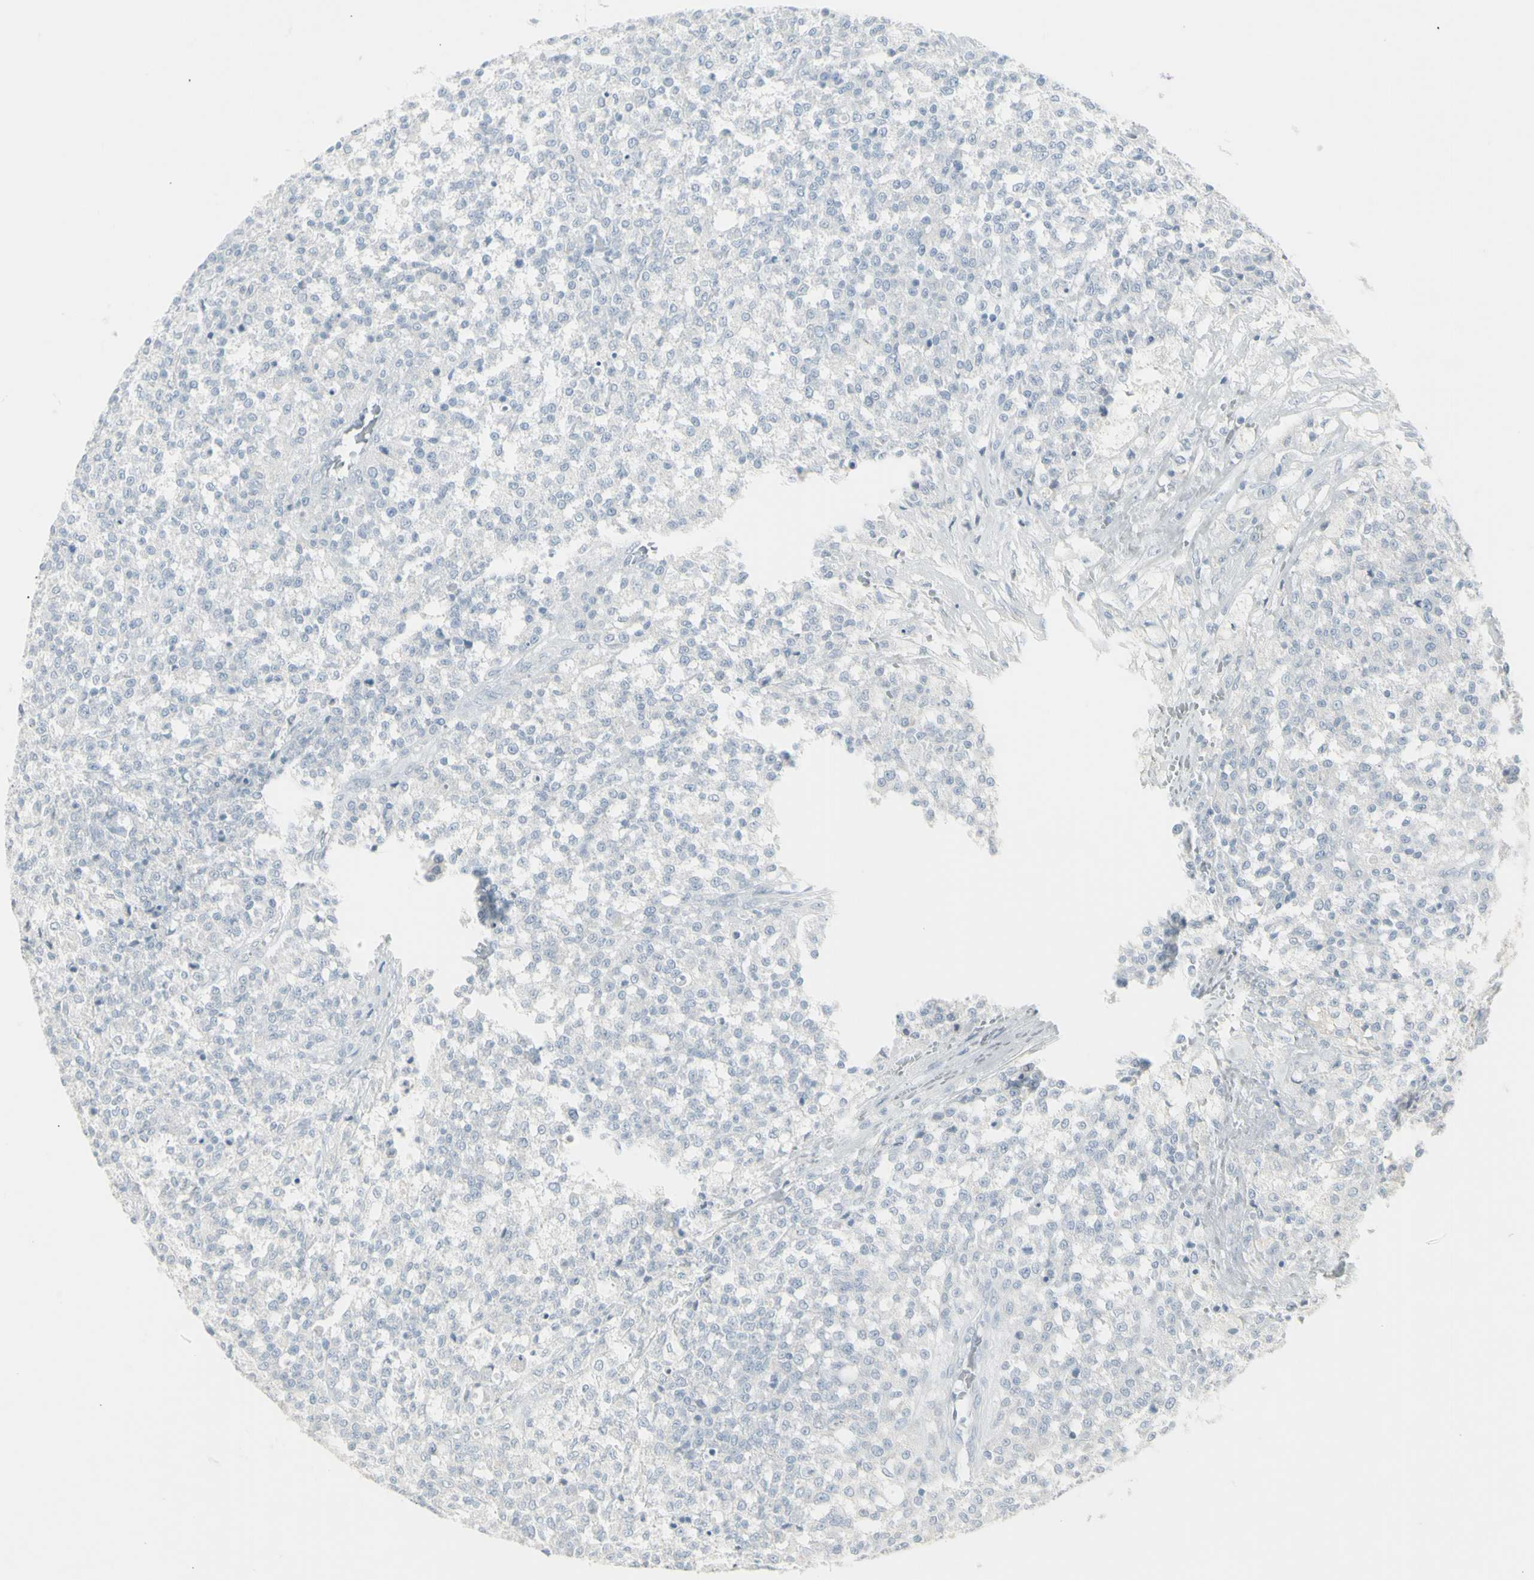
{"staining": {"intensity": "negative", "quantity": "none", "location": "none"}, "tissue": "testis cancer", "cell_type": "Tumor cells", "image_type": "cancer", "snomed": [{"axis": "morphology", "description": "Seminoma, NOS"}, {"axis": "topography", "description": "Testis"}], "caption": "Testis cancer was stained to show a protein in brown. There is no significant expression in tumor cells. (Stains: DAB immunohistochemistry (IHC) with hematoxylin counter stain, Microscopy: brightfield microscopy at high magnification).", "gene": "YBX2", "patient": {"sex": "male", "age": 59}}